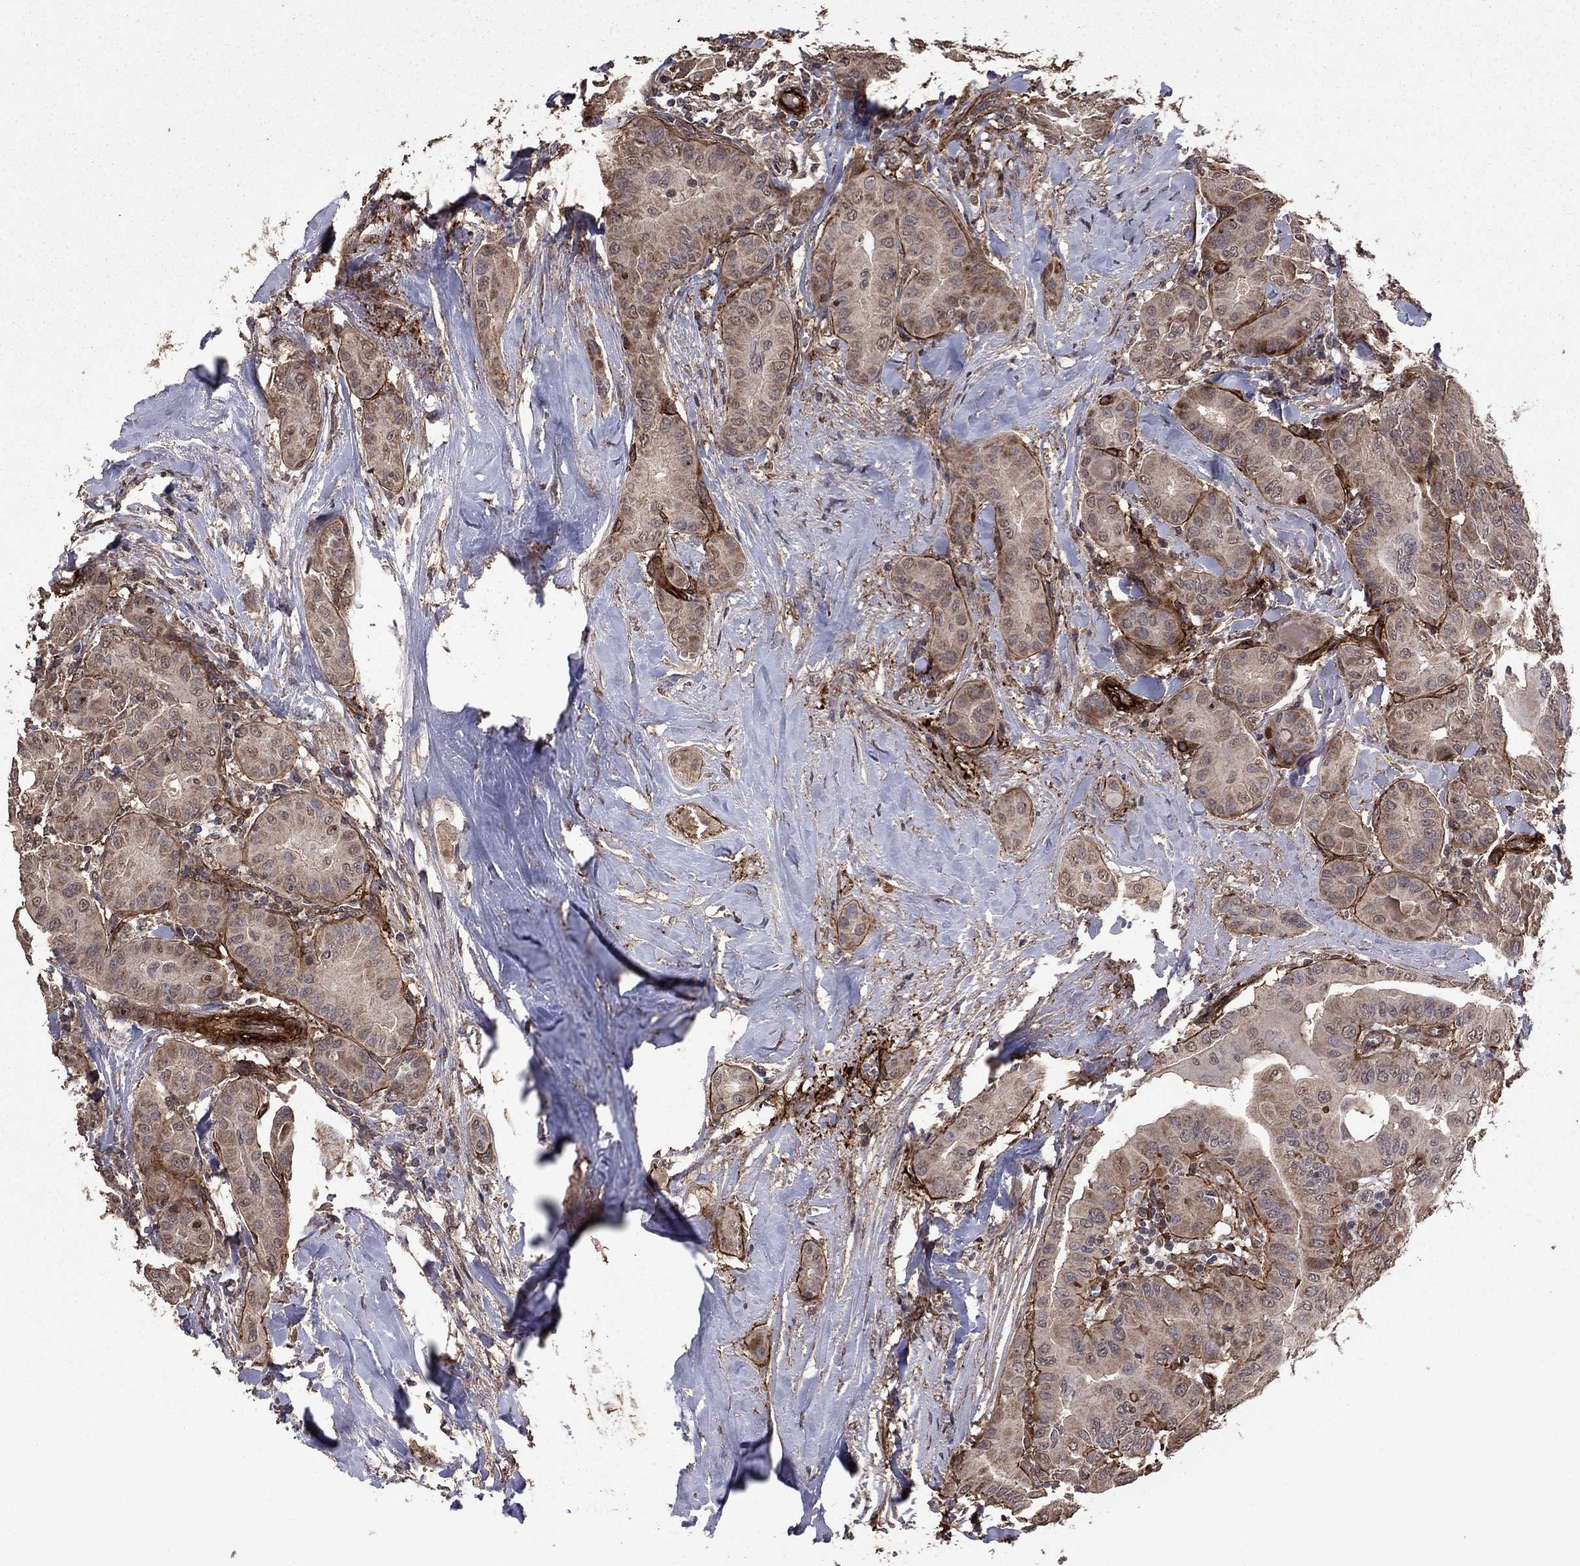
{"staining": {"intensity": "moderate", "quantity": ">75%", "location": "cytoplasmic/membranous"}, "tissue": "thyroid cancer", "cell_type": "Tumor cells", "image_type": "cancer", "snomed": [{"axis": "morphology", "description": "Papillary adenocarcinoma, NOS"}, {"axis": "topography", "description": "Thyroid gland"}], "caption": "High-magnification brightfield microscopy of thyroid papillary adenocarcinoma stained with DAB (3,3'-diaminobenzidine) (brown) and counterstained with hematoxylin (blue). tumor cells exhibit moderate cytoplasmic/membranous positivity is present in about>75% of cells.", "gene": "COL18A1", "patient": {"sex": "female", "age": 37}}